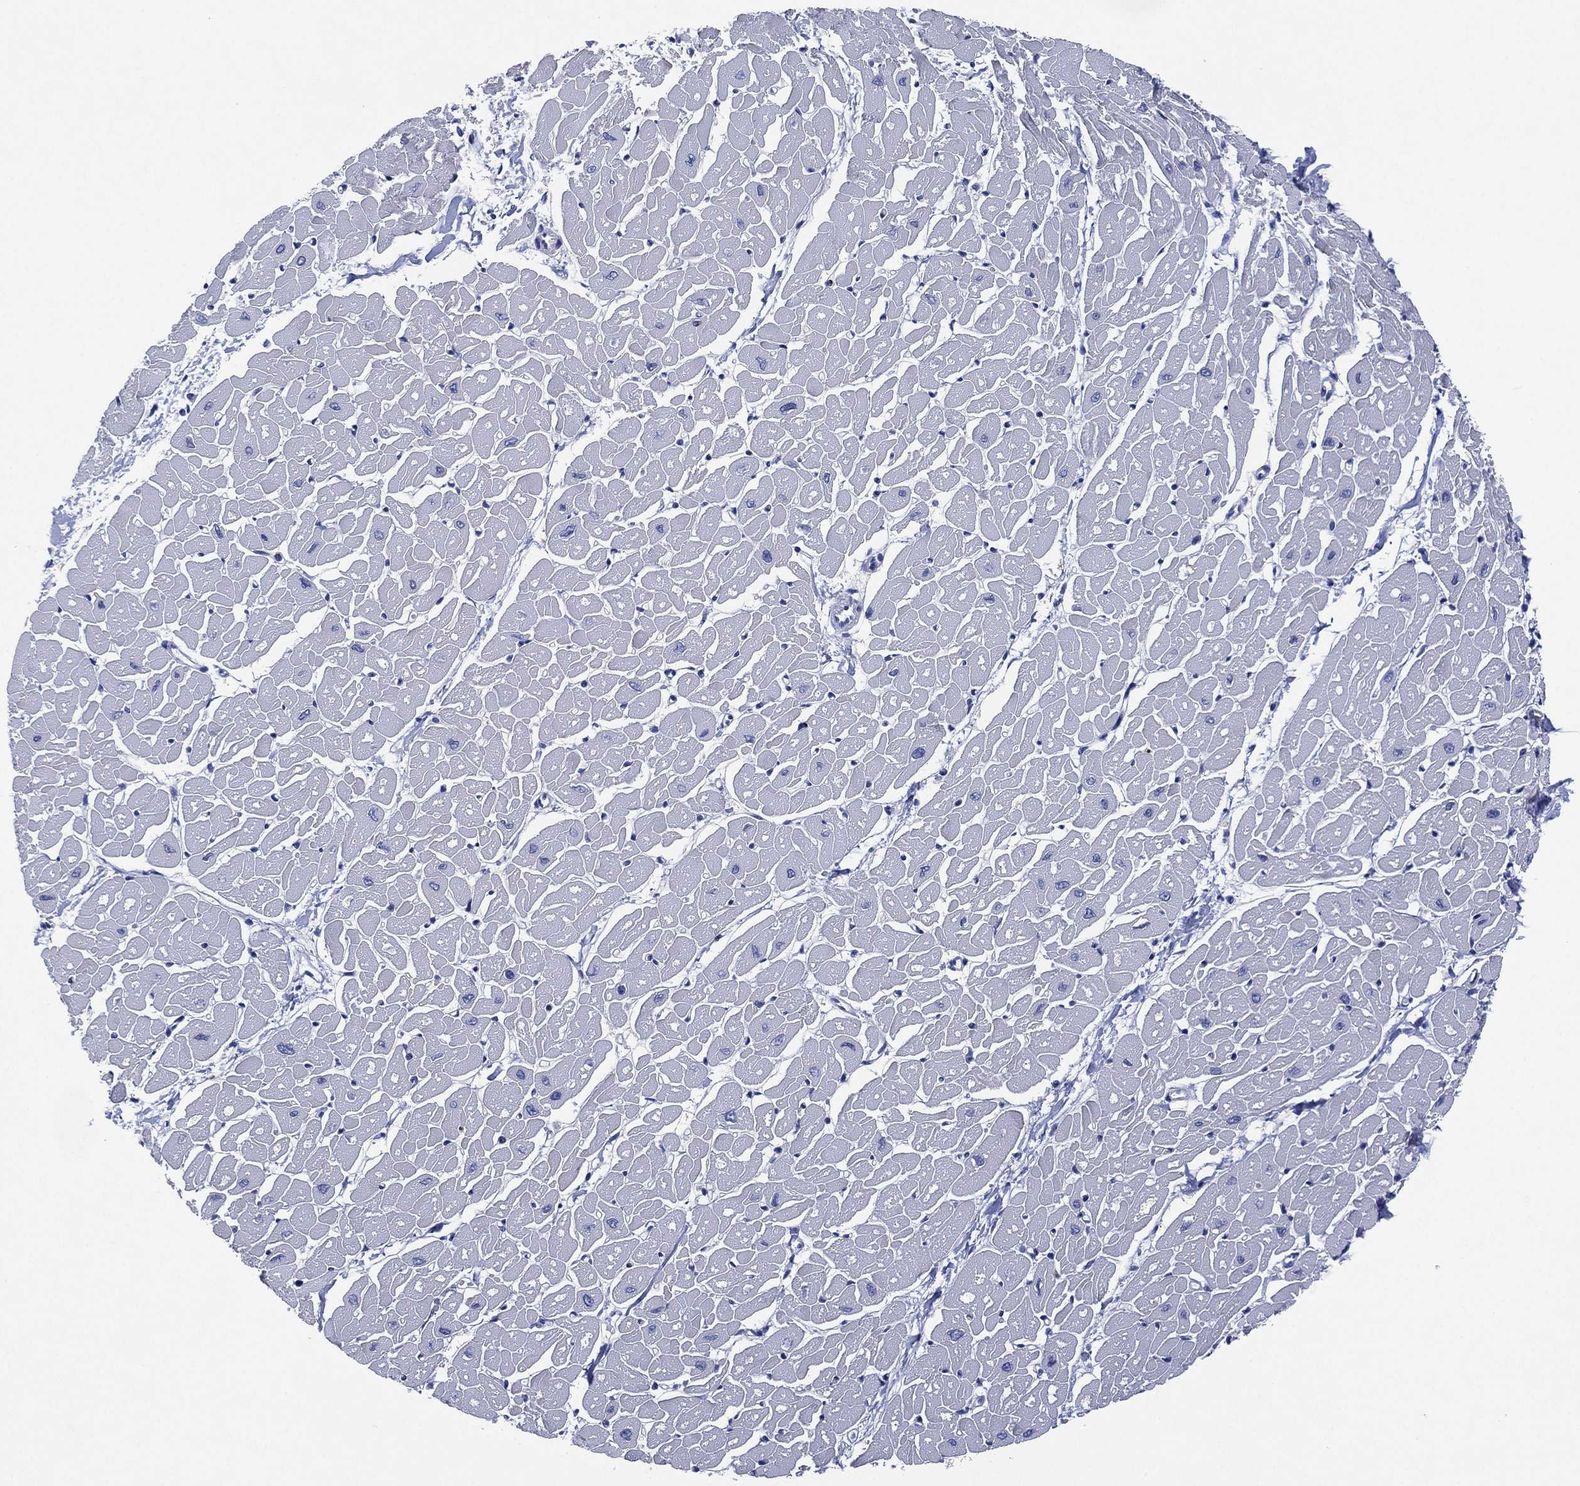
{"staining": {"intensity": "negative", "quantity": "none", "location": "none"}, "tissue": "heart muscle", "cell_type": "Cardiomyocytes", "image_type": "normal", "snomed": [{"axis": "morphology", "description": "Normal tissue, NOS"}, {"axis": "topography", "description": "Heart"}], "caption": "This is a image of IHC staining of normal heart muscle, which shows no expression in cardiomyocytes. The staining is performed using DAB (3,3'-diaminobenzidine) brown chromogen with nuclei counter-stained in using hematoxylin.", "gene": "CHRNA3", "patient": {"sex": "male", "age": 57}}